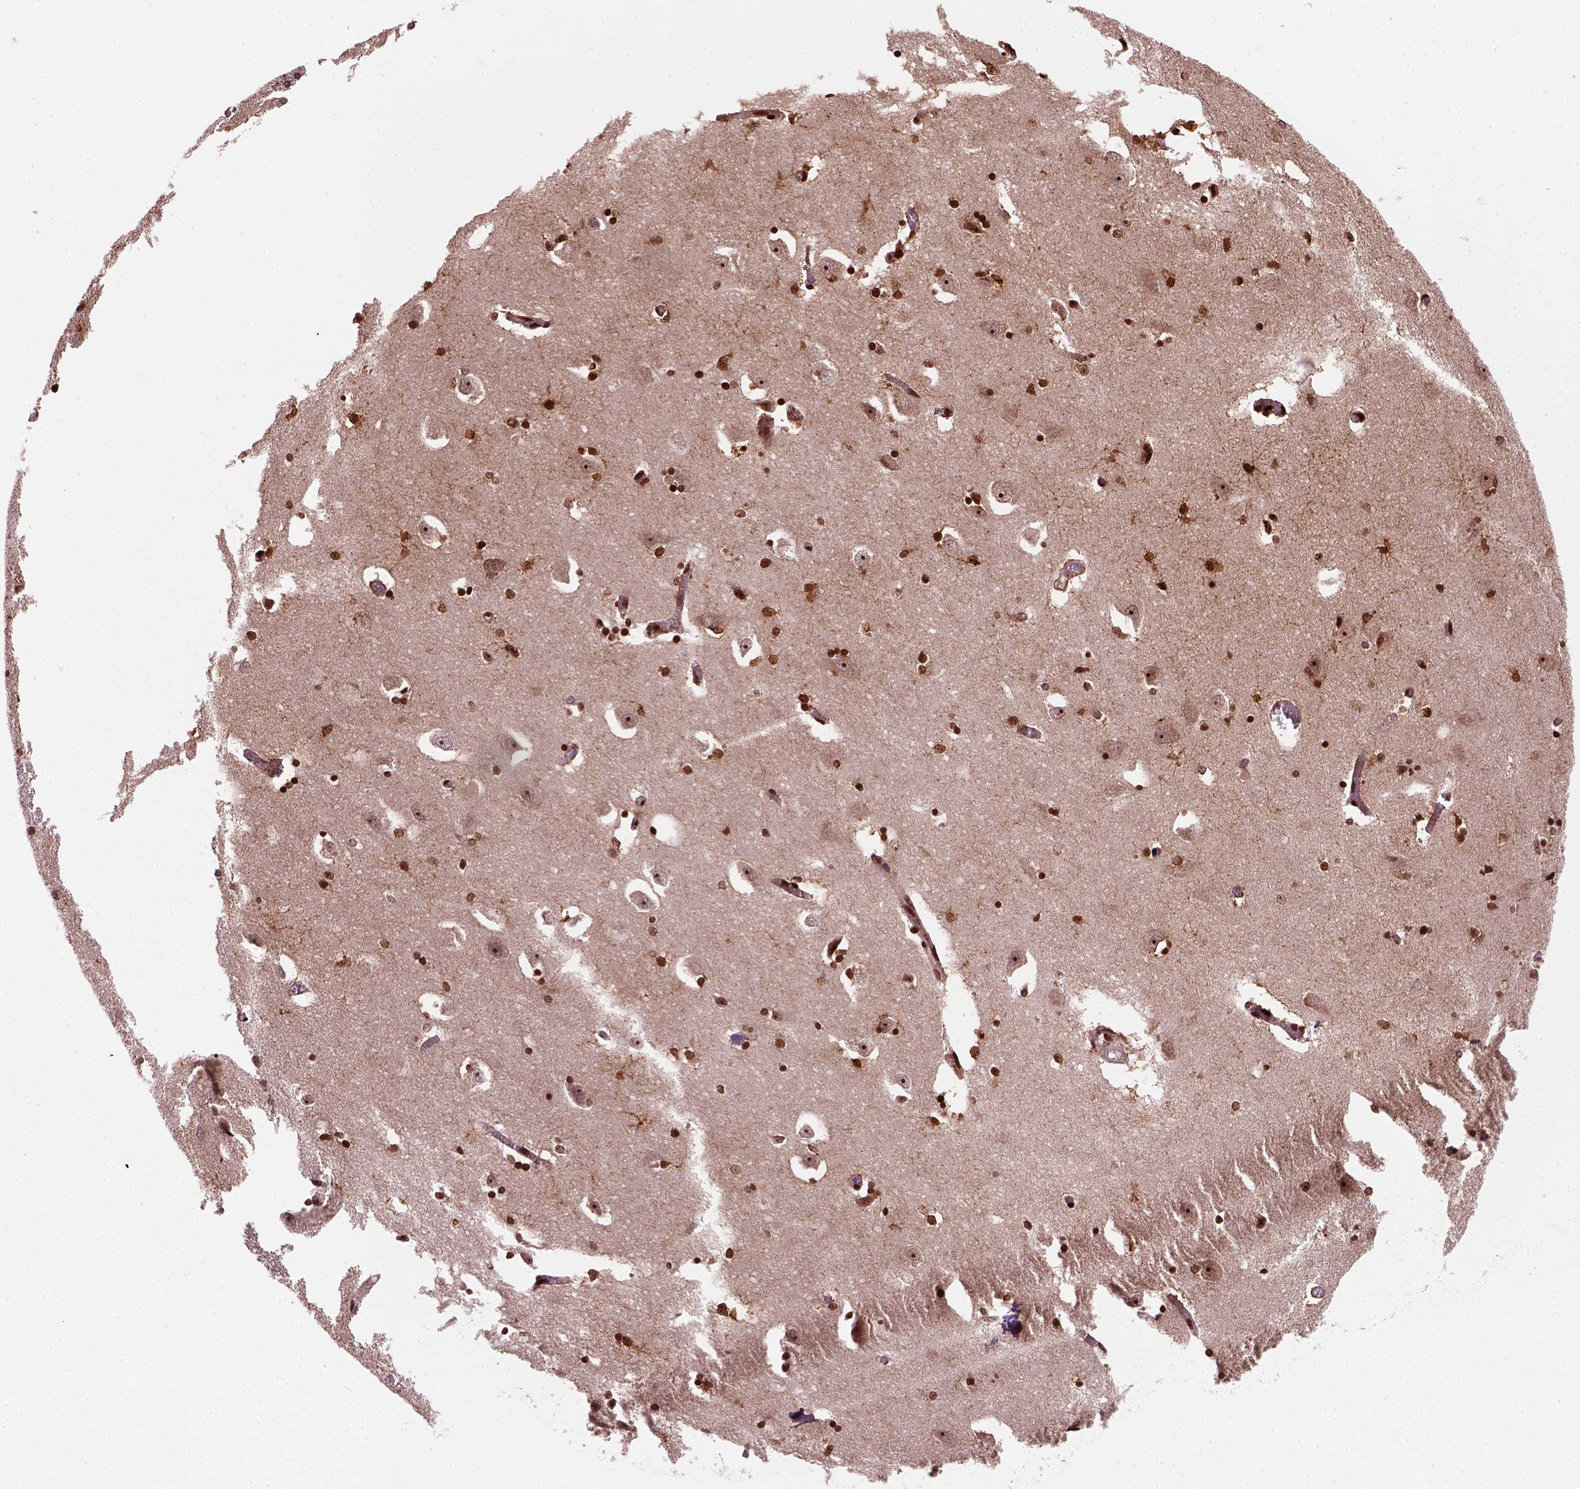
{"staining": {"intensity": "strong", "quantity": "25%-75%", "location": "cytoplasmic/membranous,nuclear"}, "tissue": "caudate", "cell_type": "Glial cells", "image_type": "normal", "snomed": [{"axis": "morphology", "description": "Normal tissue, NOS"}, {"axis": "topography", "description": "Lateral ventricle wall"}, {"axis": "topography", "description": "Hippocampus"}], "caption": "DAB immunohistochemical staining of unremarkable caudate displays strong cytoplasmic/membranous,nuclear protein positivity in approximately 25%-75% of glial cells.", "gene": "MARCKS", "patient": {"sex": "female", "age": 63}}